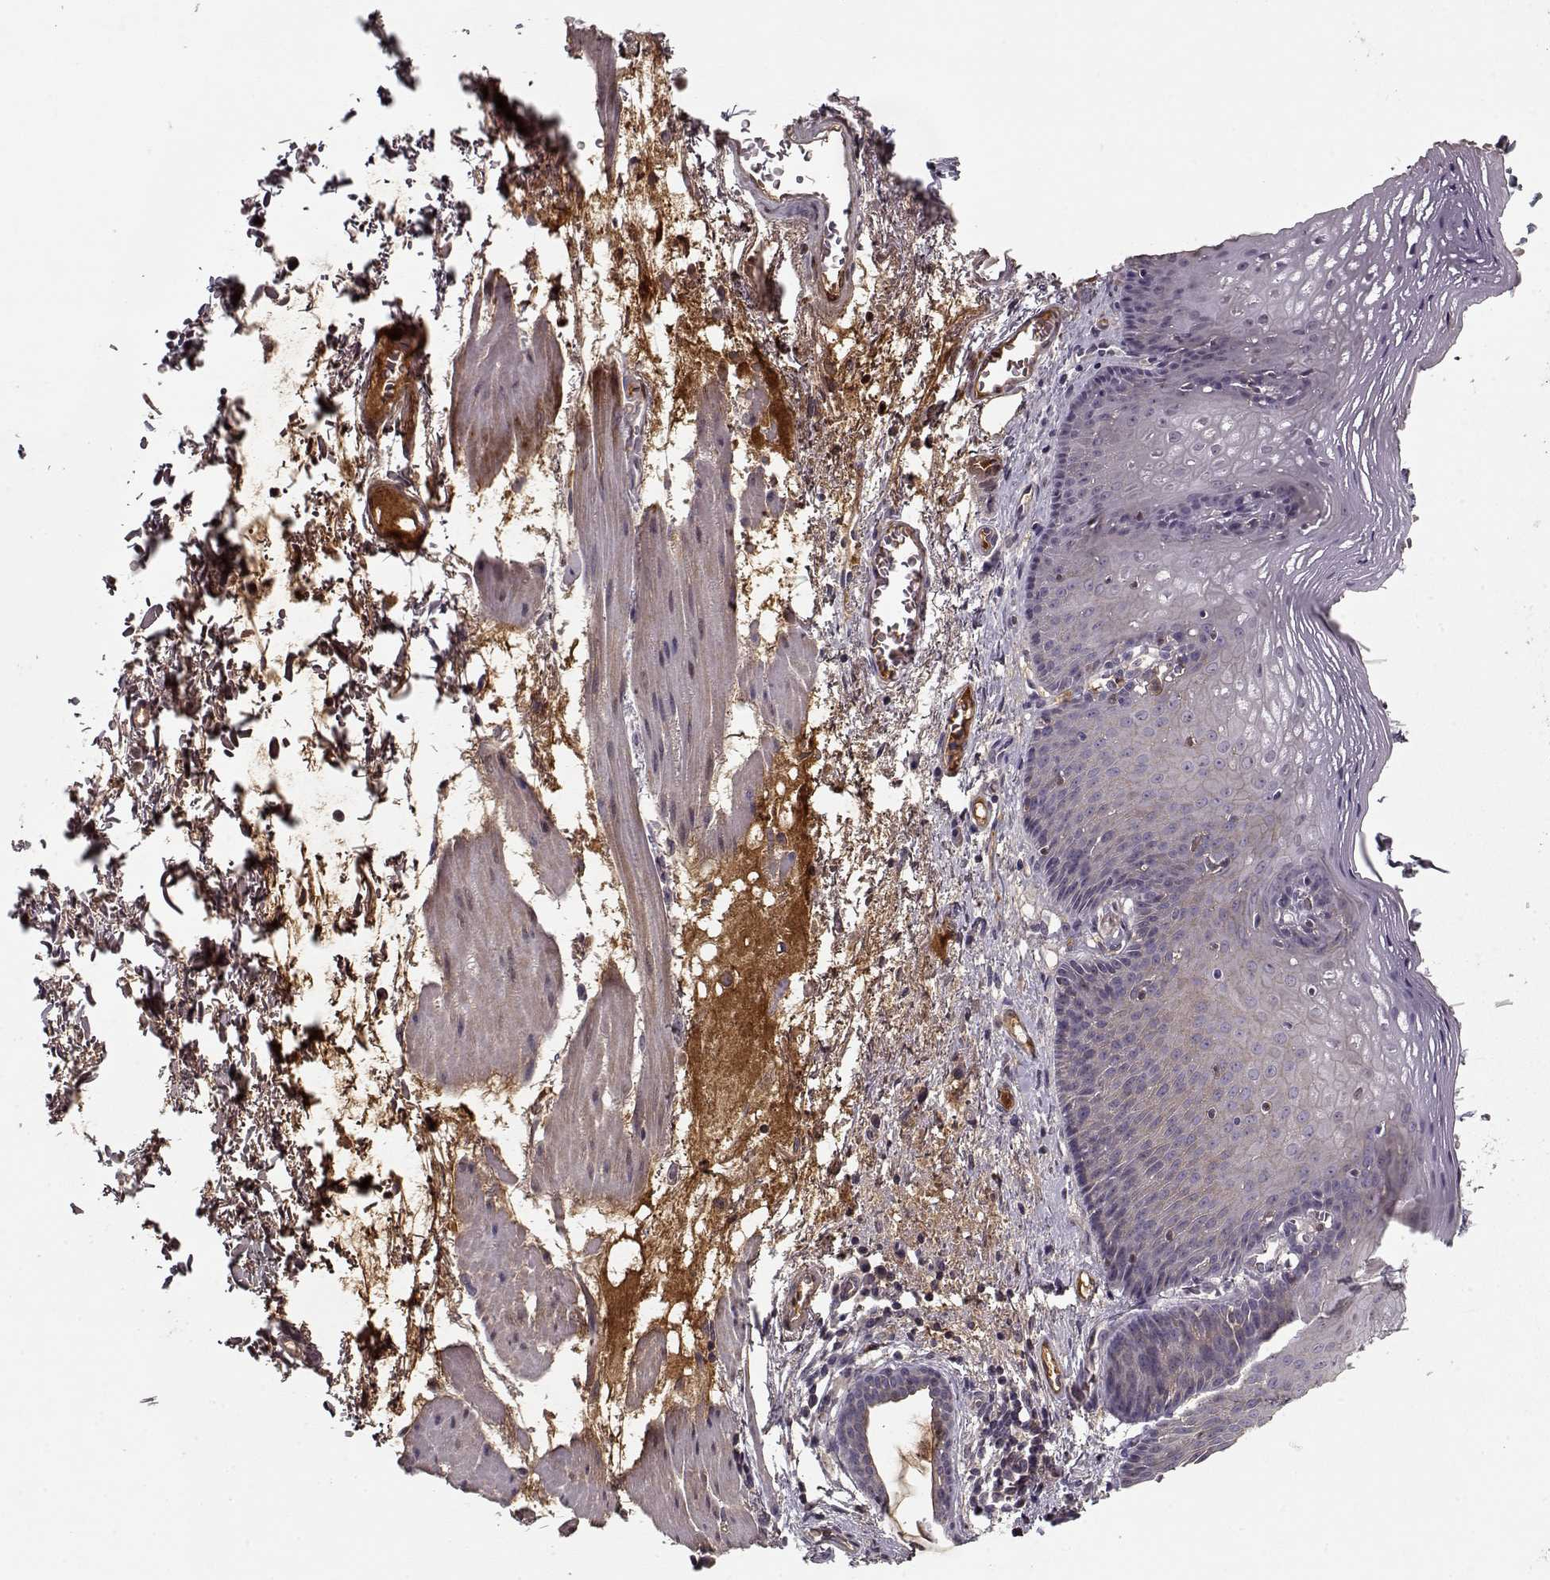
{"staining": {"intensity": "weak", "quantity": "<25%", "location": "cytoplasmic/membranous"}, "tissue": "esophagus", "cell_type": "Squamous epithelial cells", "image_type": "normal", "snomed": [{"axis": "morphology", "description": "Normal tissue, NOS"}, {"axis": "topography", "description": "Esophagus"}], "caption": "Human esophagus stained for a protein using immunohistochemistry exhibits no positivity in squamous epithelial cells.", "gene": "AFM", "patient": {"sex": "male", "age": 76}}